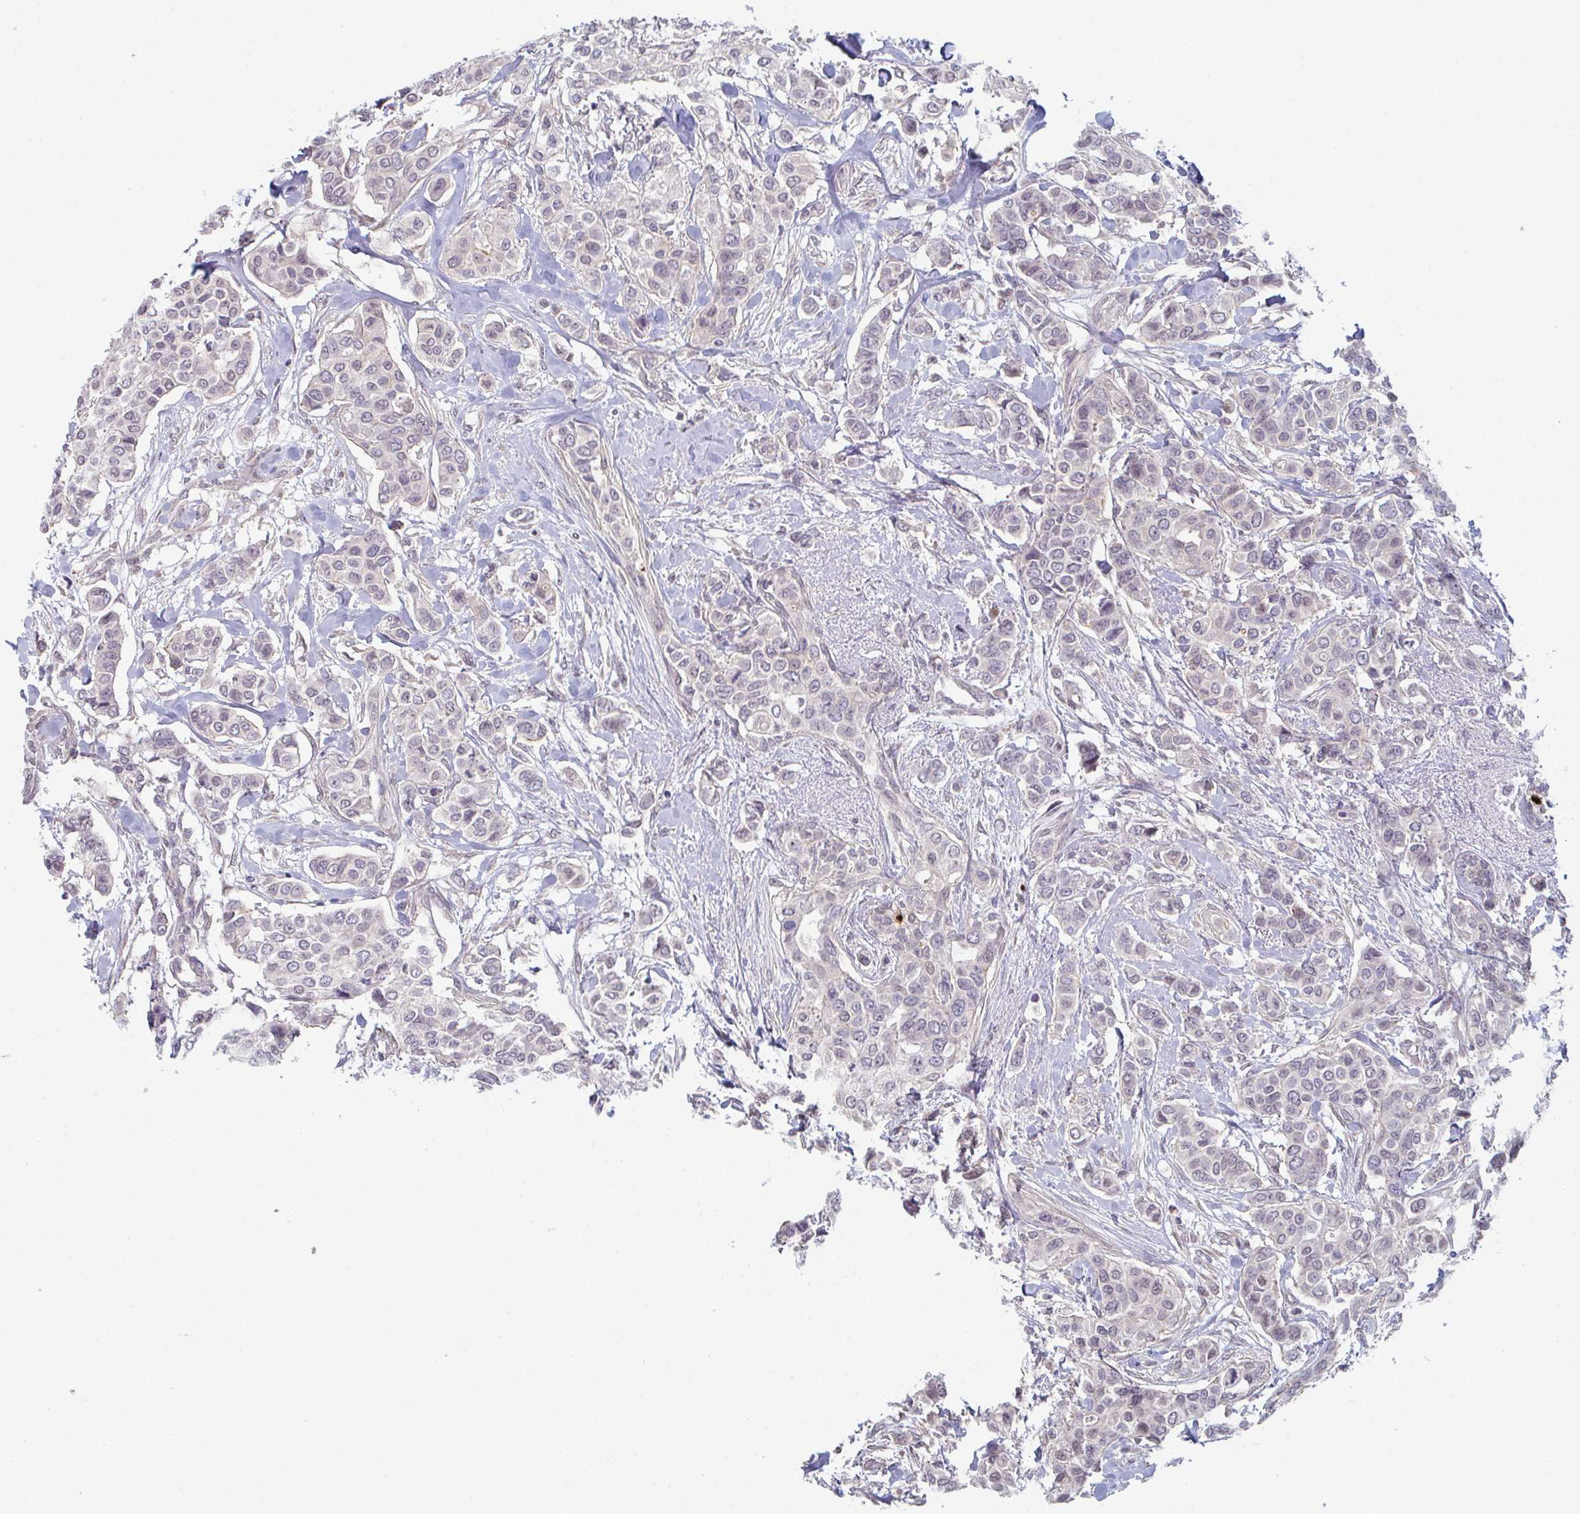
{"staining": {"intensity": "negative", "quantity": "none", "location": "none"}, "tissue": "breast cancer", "cell_type": "Tumor cells", "image_type": "cancer", "snomed": [{"axis": "morphology", "description": "Lobular carcinoma"}, {"axis": "topography", "description": "Breast"}], "caption": "DAB (3,3'-diaminobenzidine) immunohistochemical staining of human lobular carcinoma (breast) displays no significant positivity in tumor cells.", "gene": "ZNF214", "patient": {"sex": "female", "age": 51}}